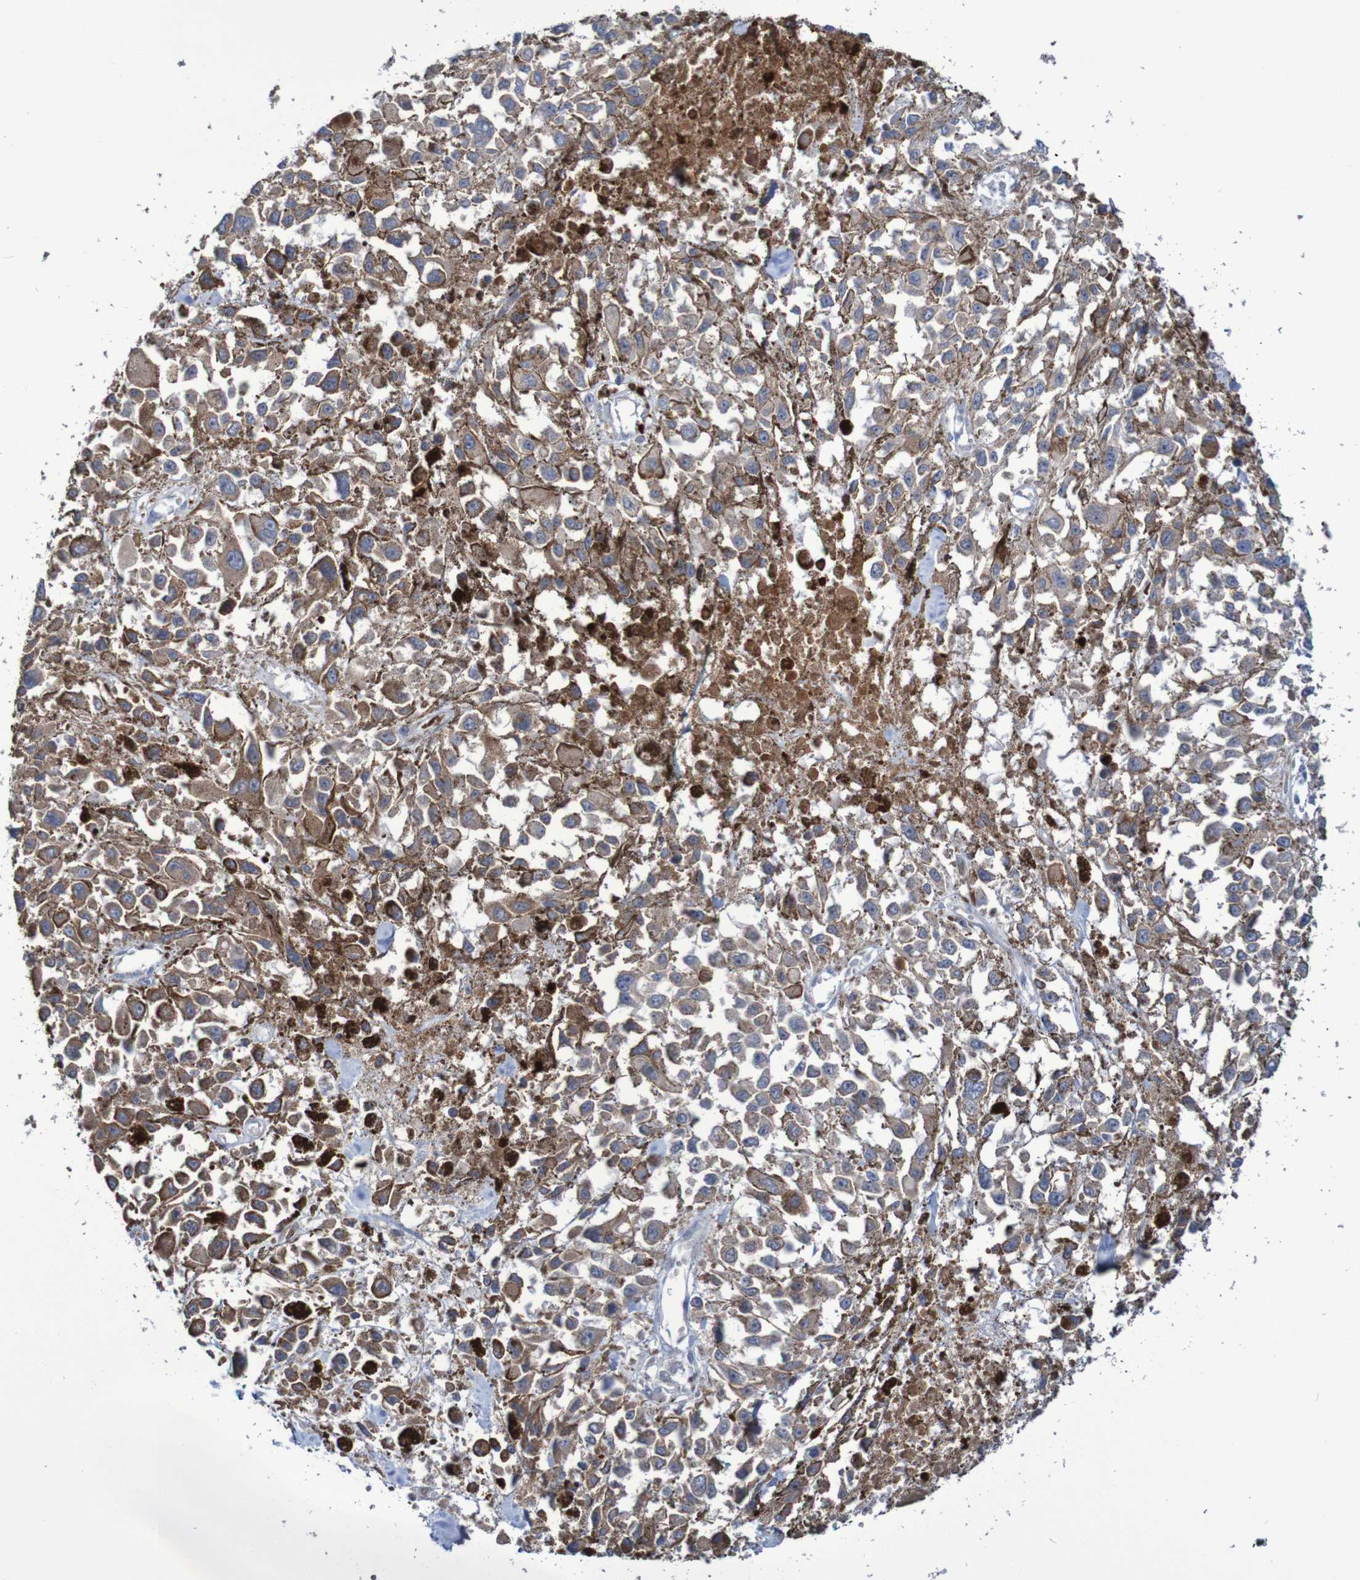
{"staining": {"intensity": "moderate", "quantity": ">75%", "location": "cytoplasmic/membranous"}, "tissue": "melanoma", "cell_type": "Tumor cells", "image_type": "cancer", "snomed": [{"axis": "morphology", "description": "Malignant melanoma, Metastatic site"}, {"axis": "topography", "description": "Lymph node"}], "caption": "Approximately >75% of tumor cells in human melanoma display moderate cytoplasmic/membranous protein staining as visualized by brown immunohistochemical staining.", "gene": "PARP4", "patient": {"sex": "male", "age": 59}}